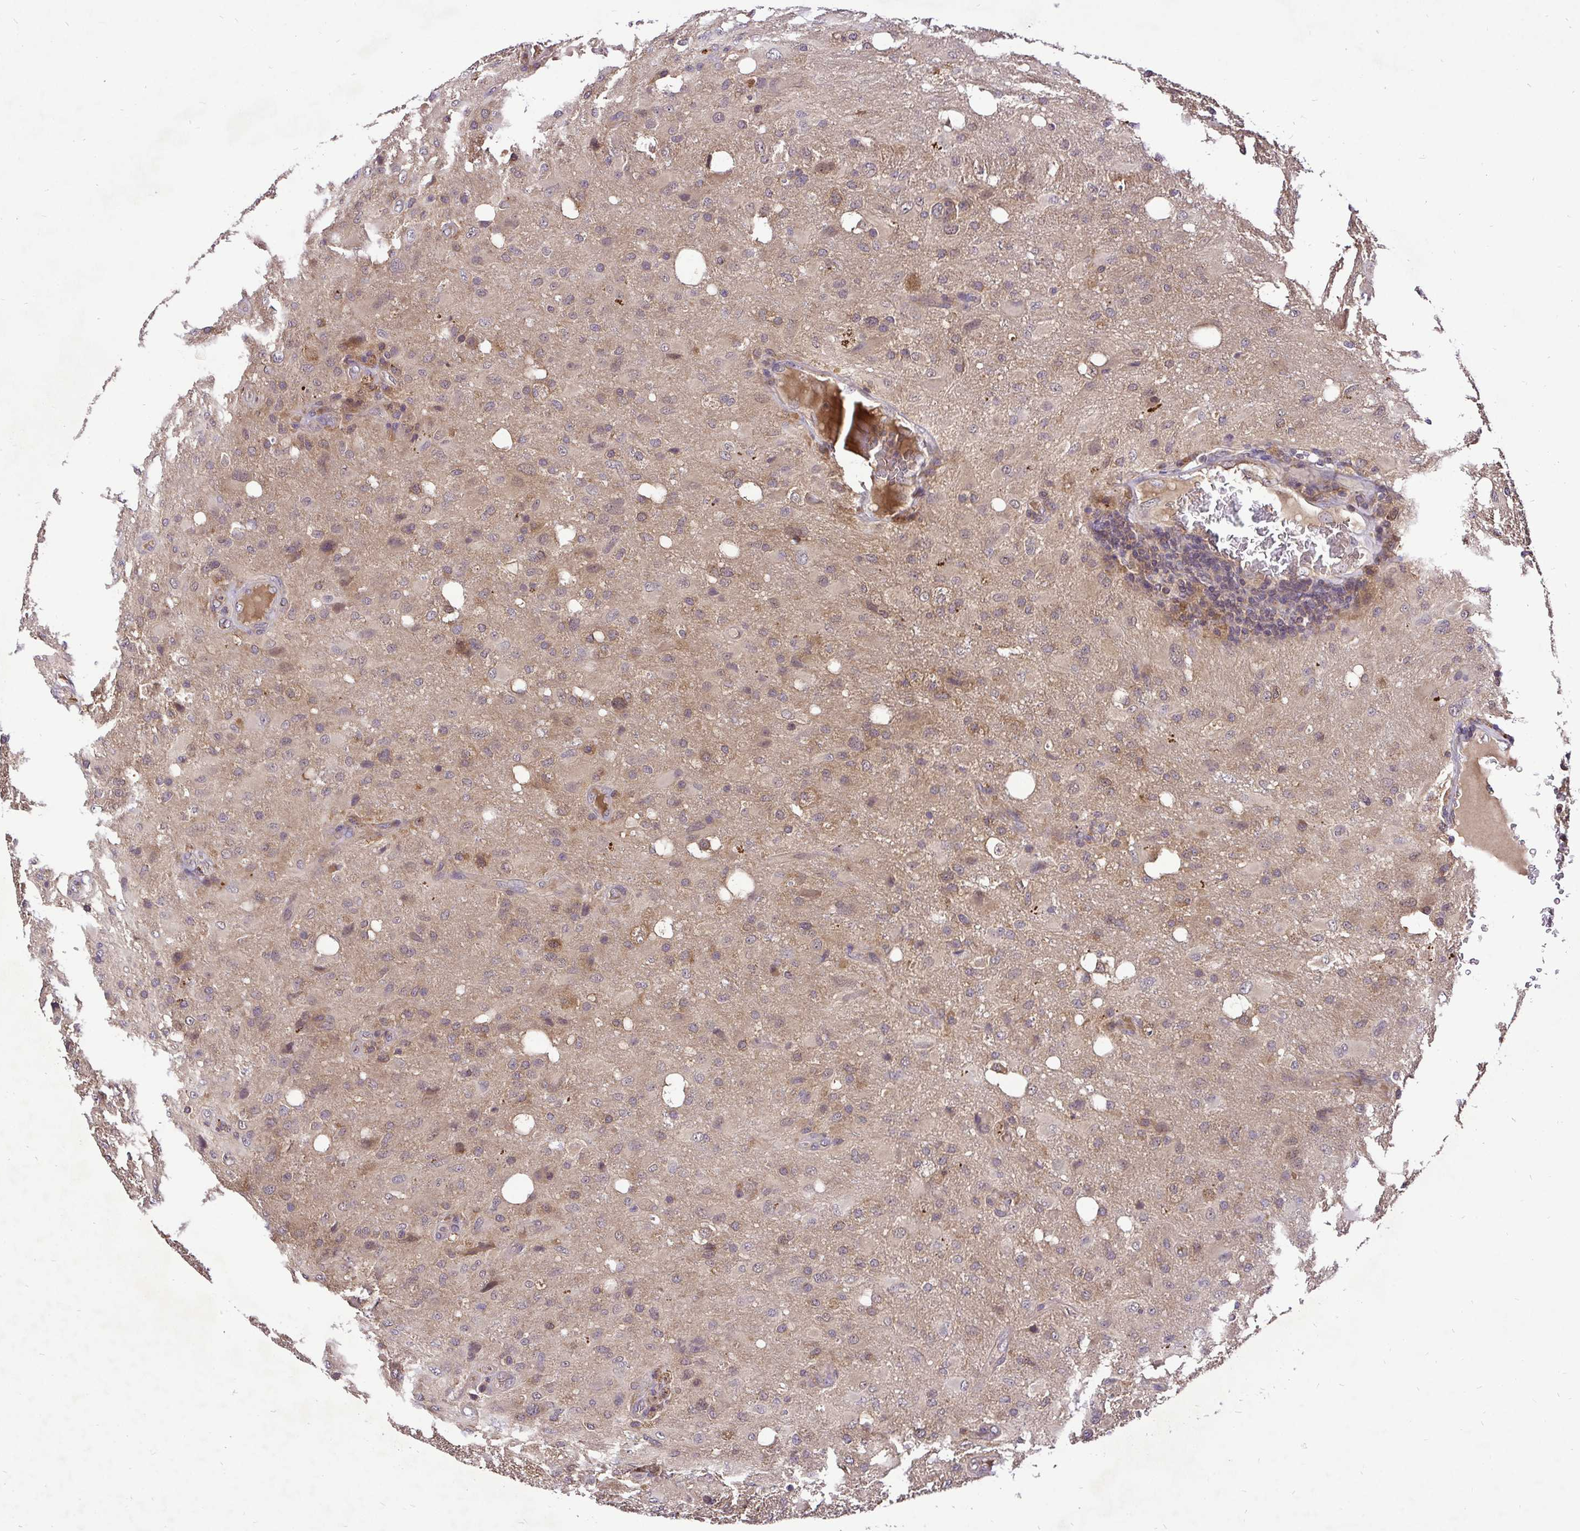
{"staining": {"intensity": "weak", "quantity": "<25%", "location": "cytoplasmic/membranous"}, "tissue": "glioma", "cell_type": "Tumor cells", "image_type": "cancer", "snomed": [{"axis": "morphology", "description": "Glioma, malignant, High grade"}, {"axis": "topography", "description": "Brain"}], "caption": "Tumor cells are negative for brown protein staining in high-grade glioma (malignant). (Stains: DAB (3,3'-diaminobenzidine) immunohistochemistry (IHC) with hematoxylin counter stain, Microscopy: brightfield microscopy at high magnification).", "gene": "UBE2M", "patient": {"sex": "male", "age": 53}}